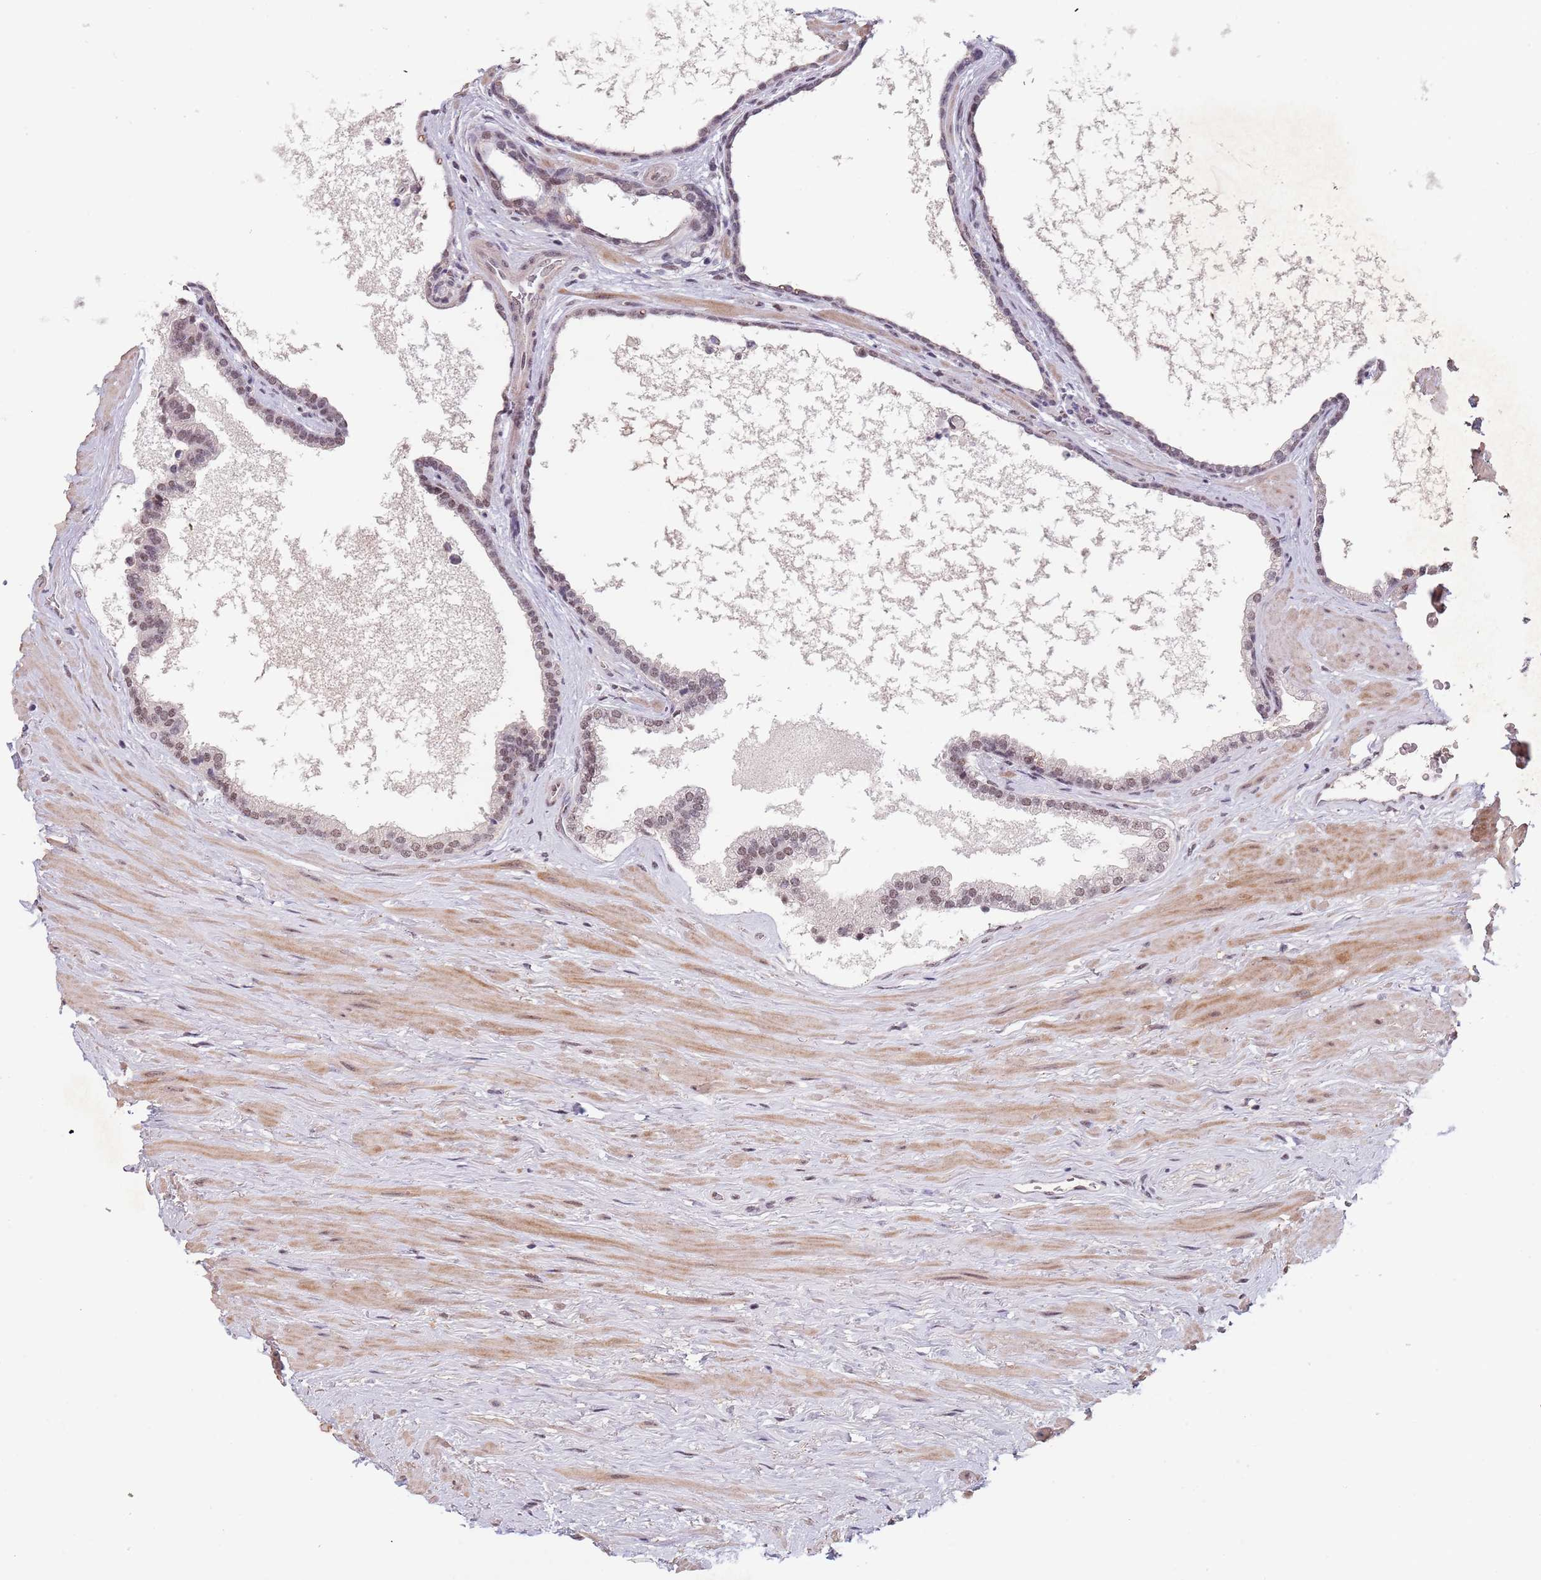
{"staining": {"intensity": "moderate", "quantity": ">75%", "location": "cytoplasmic/membranous,nuclear"}, "tissue": "prostate", "cell_type": "Glandular cells", "image_type": "normal", "snomed": [{"axis": "morphology", "description": "Normal tissue, NOS"}, {"axis": "topography", "description": "Prostate"}], "caption": "Benign prostate displays moderate cytoplasmic/membranous,nuclear positivity in approximately >75% of glandular cells, visualized by immunohistochemistry. (DAB (3,3'-diaminobenzidine) IHC with brightfield microscopy, high magnification).", "gene": "CIZ1", "patient": {"sex": "male", "age": 48}}